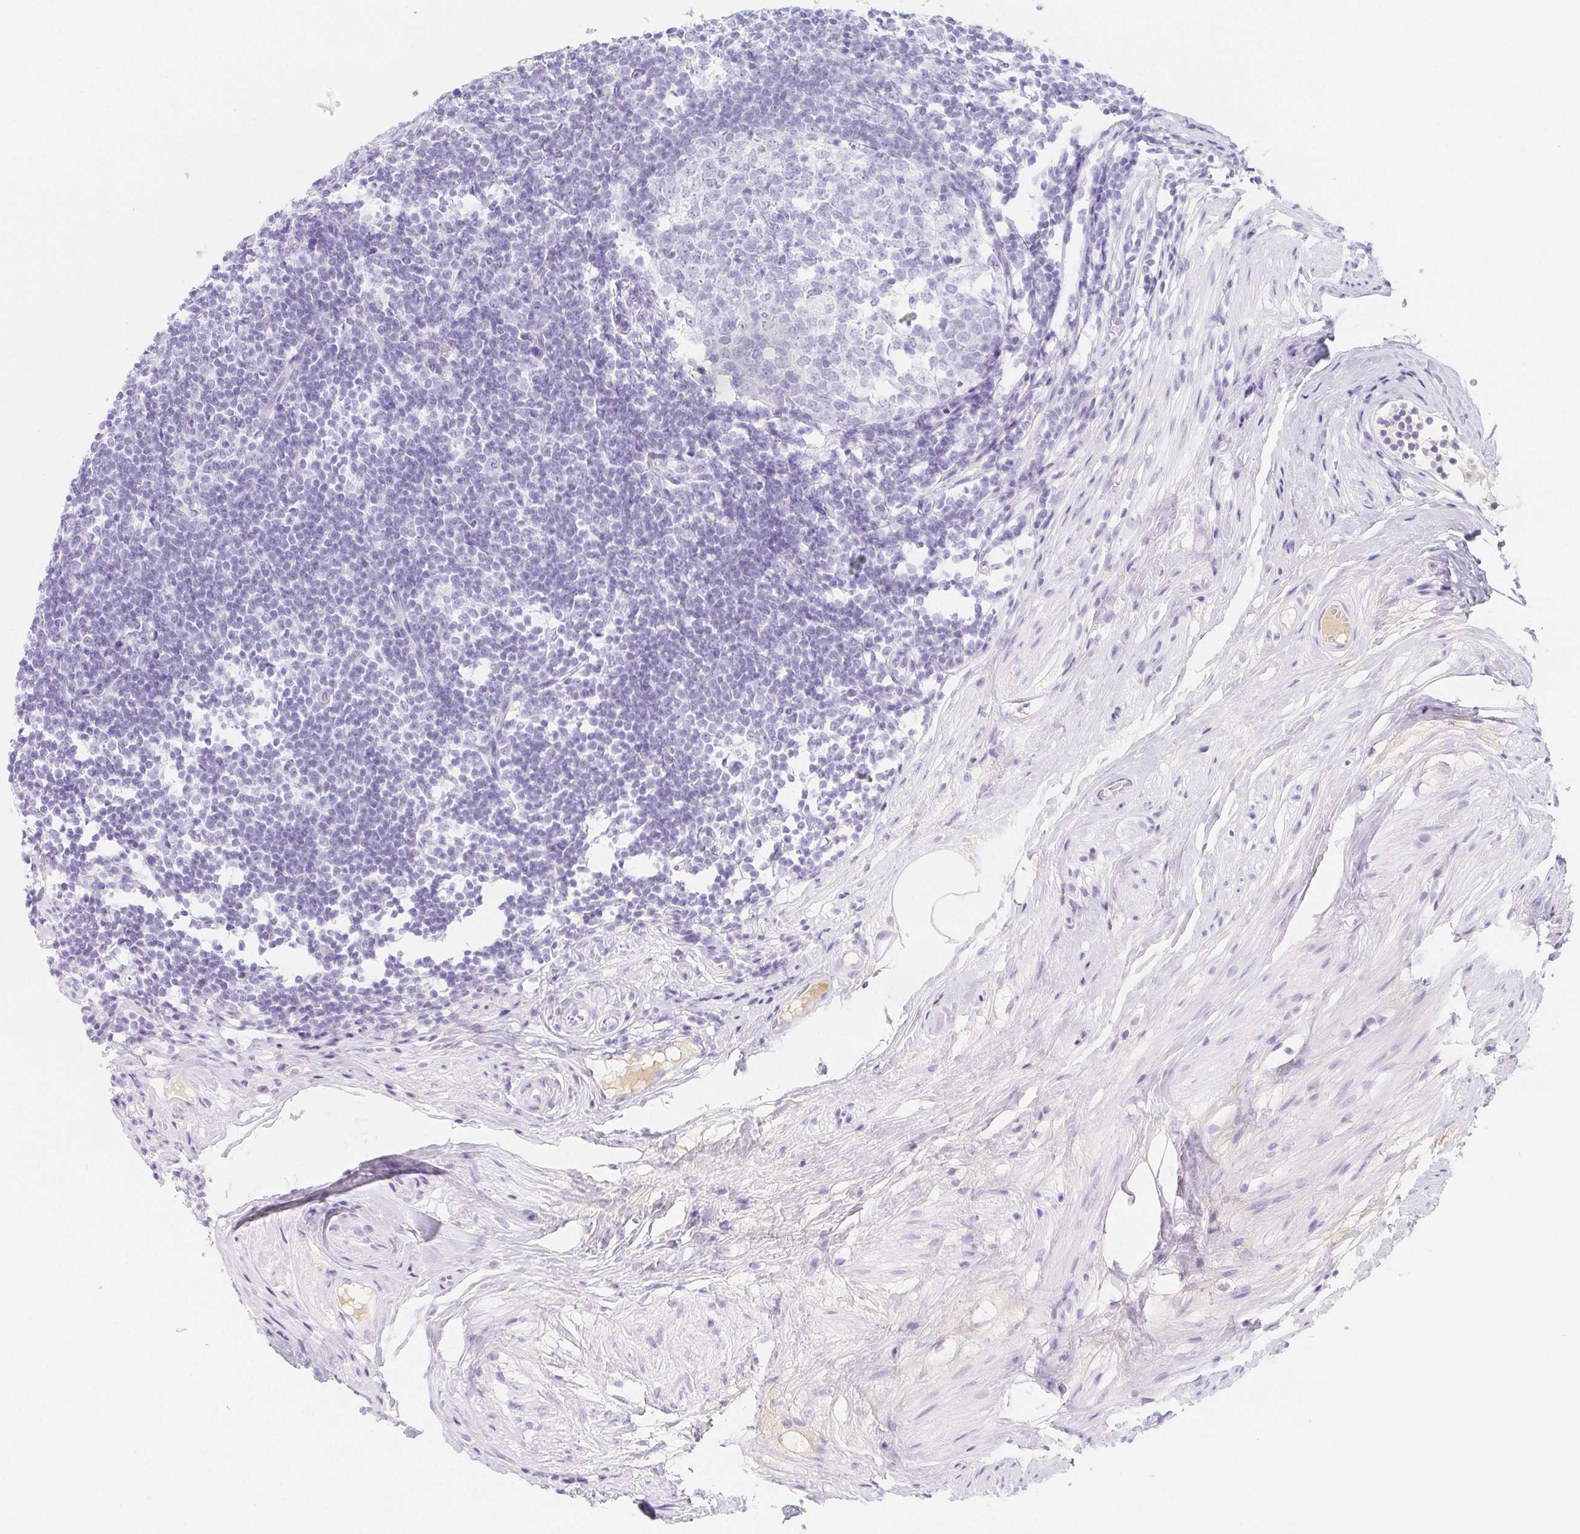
{"staining": {"intensity": "negative", "quantity": "none", "location": "none"}, "tissue": "appendix", "cell_type": "Glandular cells", "image_type": "normal", "snomed": [{"axis": "morphology", "description": "Normal tissue, NOS"}, {"axis": "topography", "description": "Appendix"}], "caption": "High power microscopy photomicrograph of an immunohistochemistry image of benign appendix, revealing no significant positivity in glandular cells.", "gene": "ITIH2", "patient": {"sex": "female", "age": 56}}